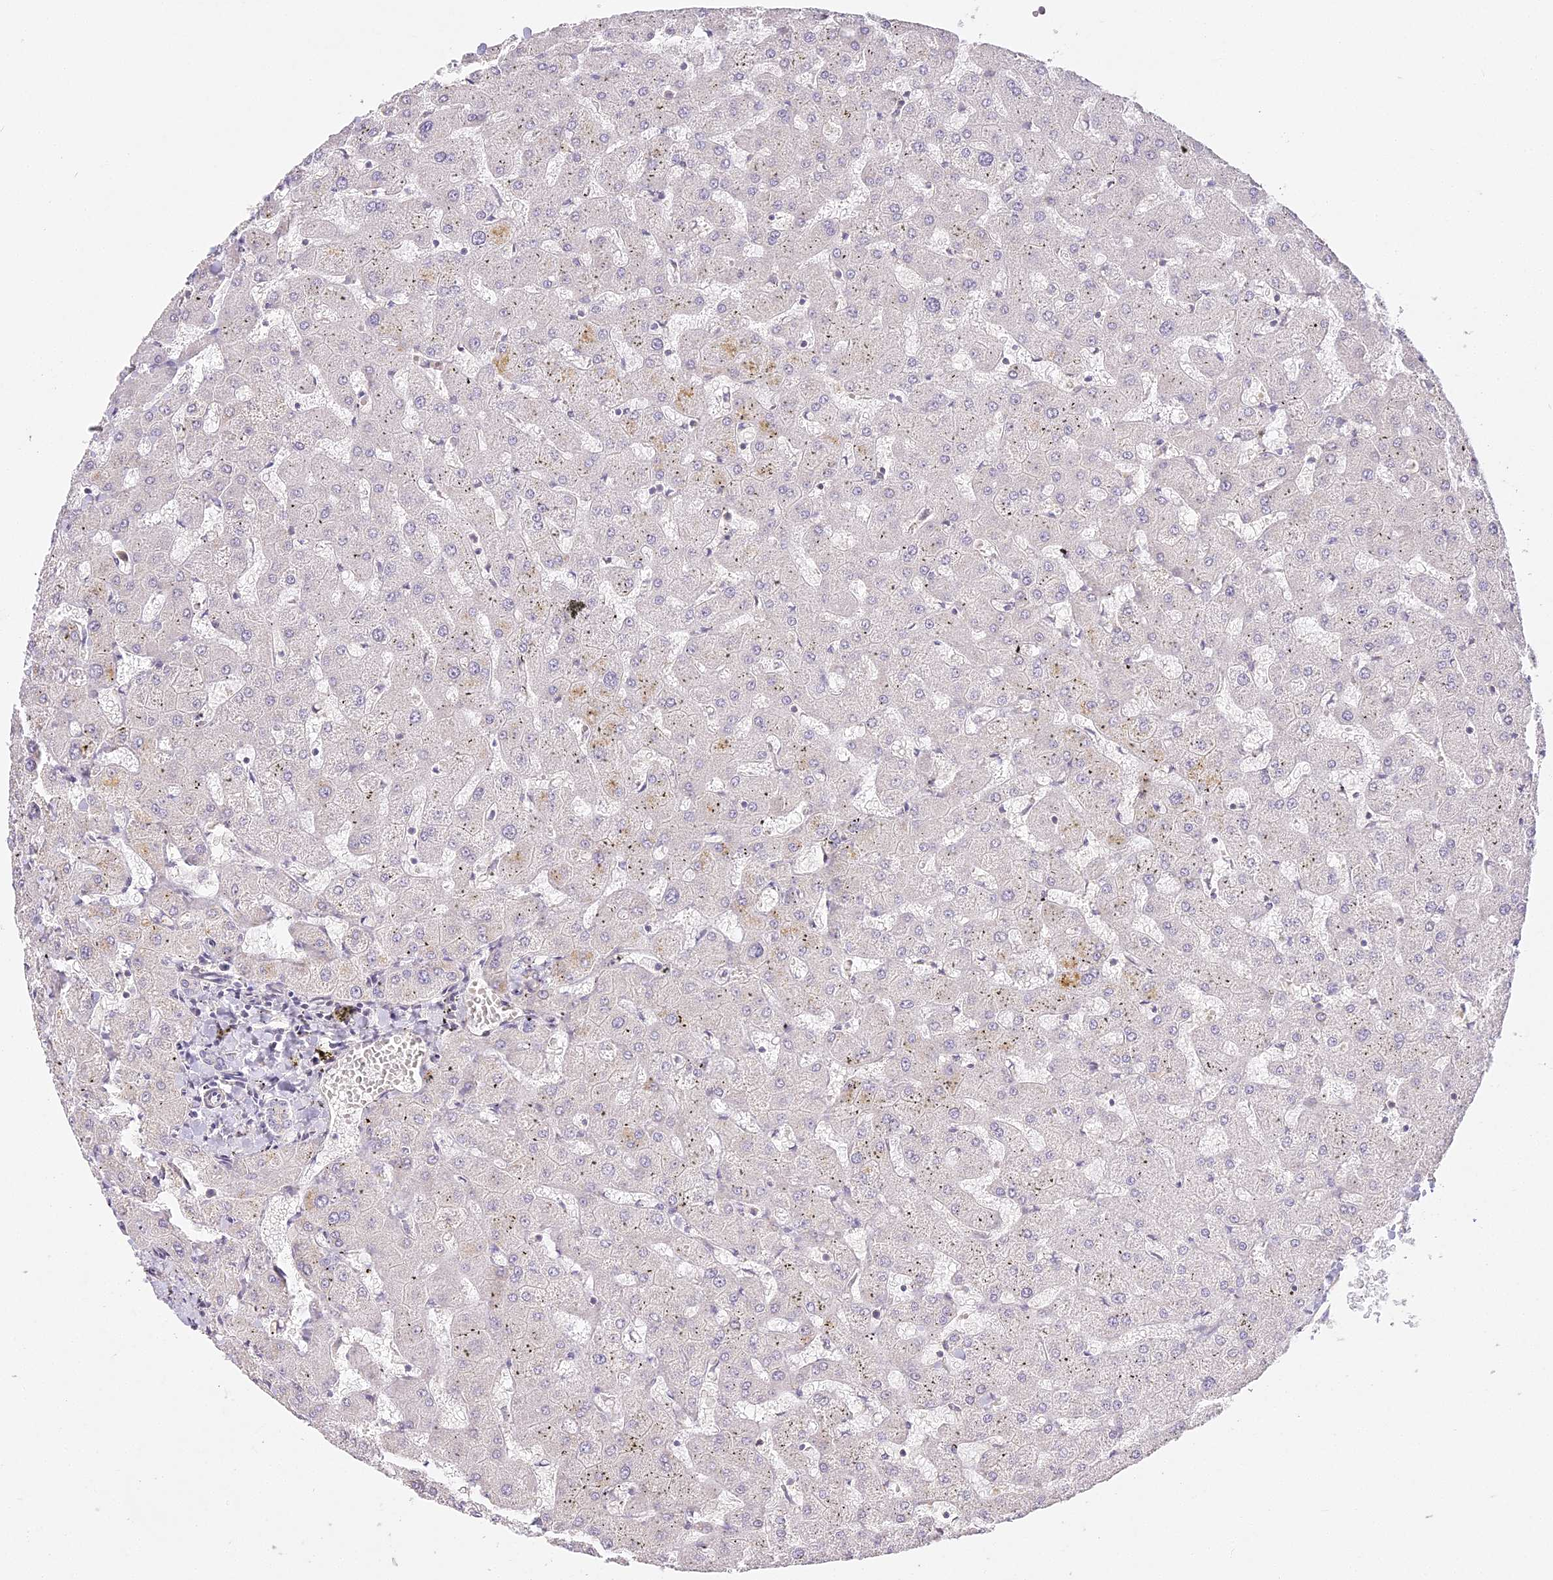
{"staining": {"intensity": "negative", "quantity": "none", "location": "none"}, "tissue": "liver", "cell_type": "Cholangiocytes", "image_type": "normal", "snomed": [{"axis": "morphology", "description": "Normal tissue, NOS"}, {"axis": "topography", "description": "Liver"}], "caption": "This is an immunohistochemistry (IHC) photomicrograph of benign liver. There is no staining in cholangiocytes.", "gene": "MED28", "patient": {"sex": "female", "age": 63}}